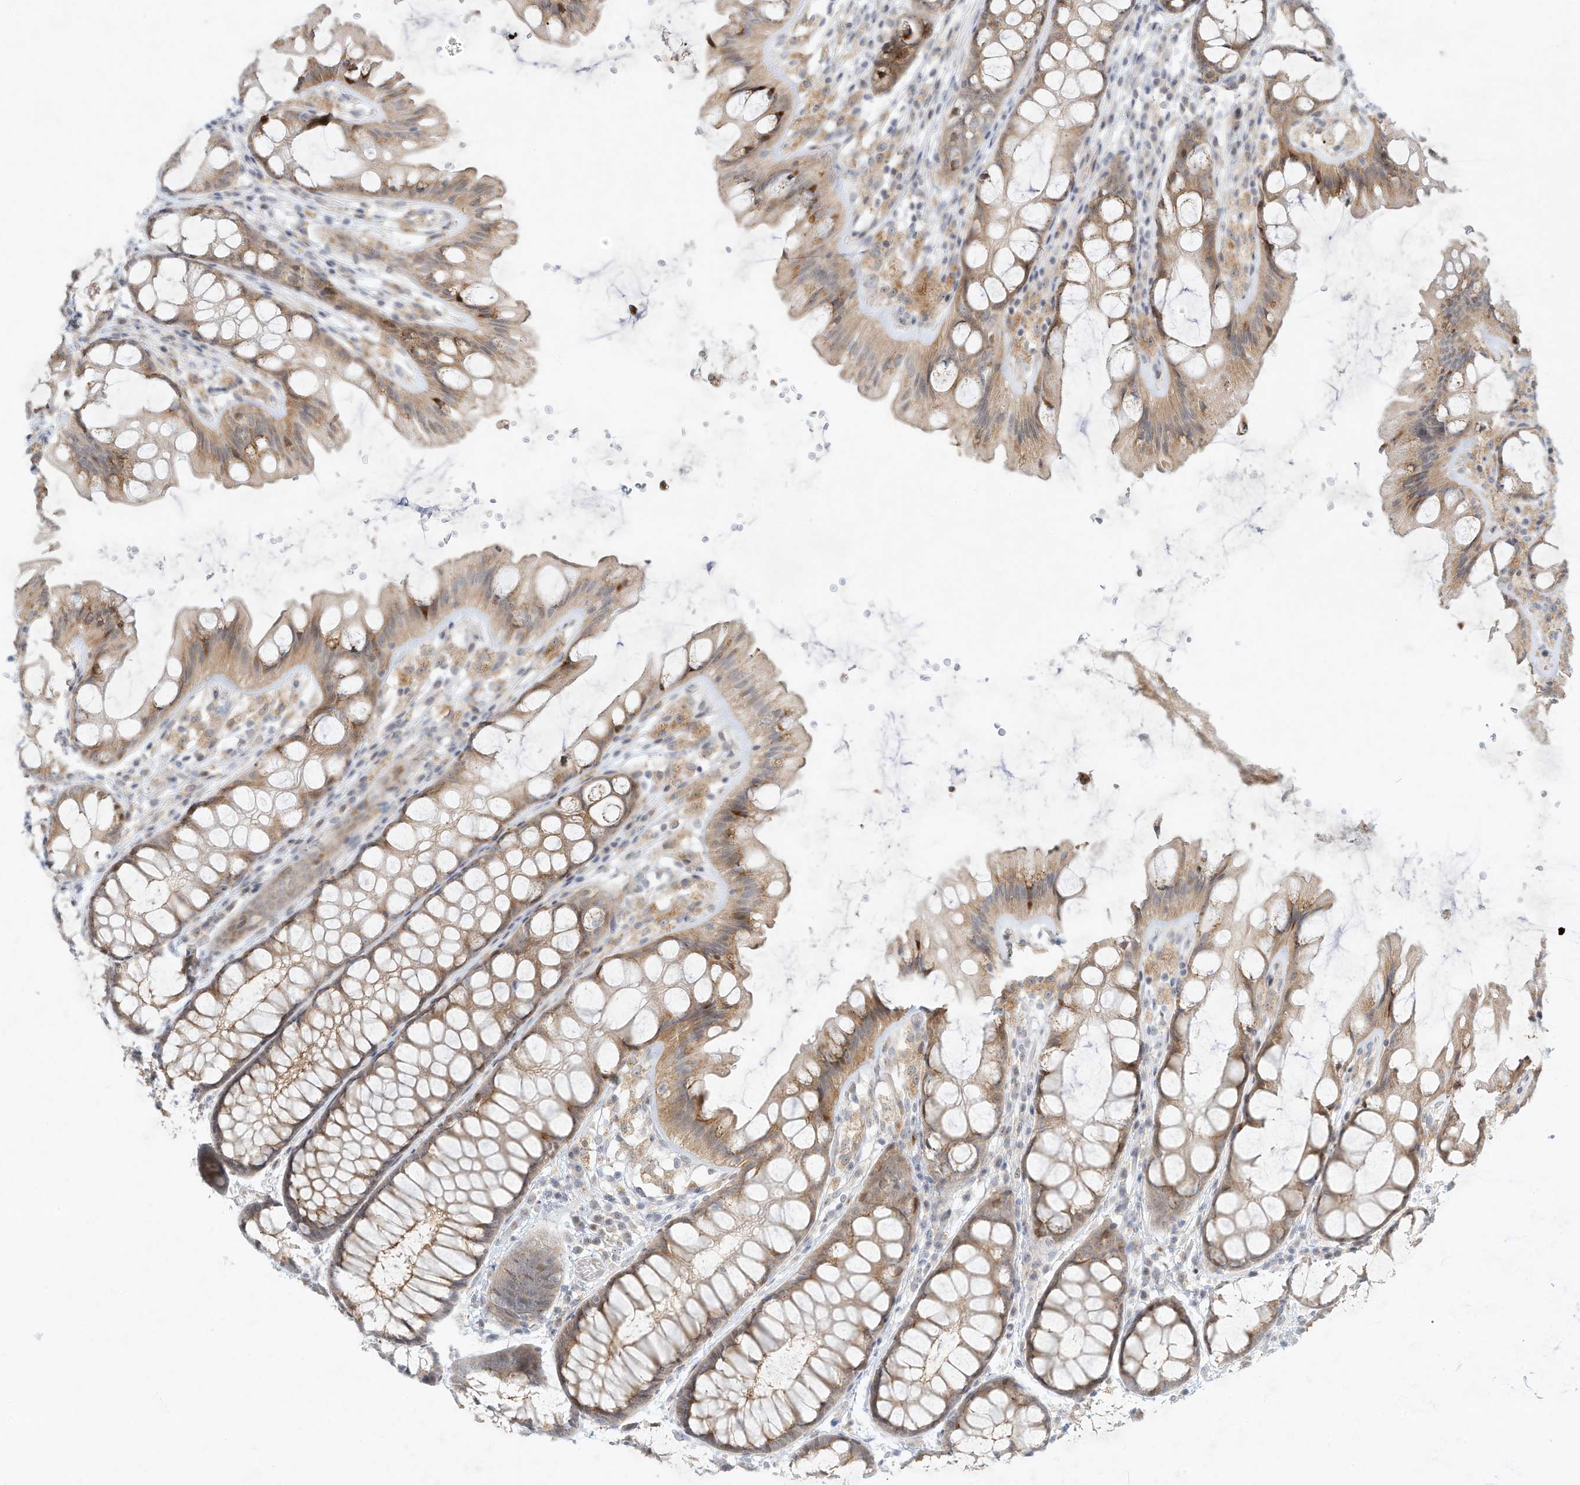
{"staining": {"intensity": "weak", "quantity": "25%-75%", "location": "cytoplasmic/membranous"}, "tissue": "colon", "cell_type": "Endothelial cells", "image_type": "normal", "snomed": [{"axis": "morphology", "description": "Normal tissue, NOS"}, {"axis": "topography", "description": "Colon"}], "caption": "DAB (3,3'-diaminobenzidine) immunohistochemical staining of unremarkable human colon displays weak cytoplasmic/membranous protein positivity in approximately 25%-75% of endothelial cells.", "gene": "PAK6", "patient": {"sex": "male", "age": 47}}